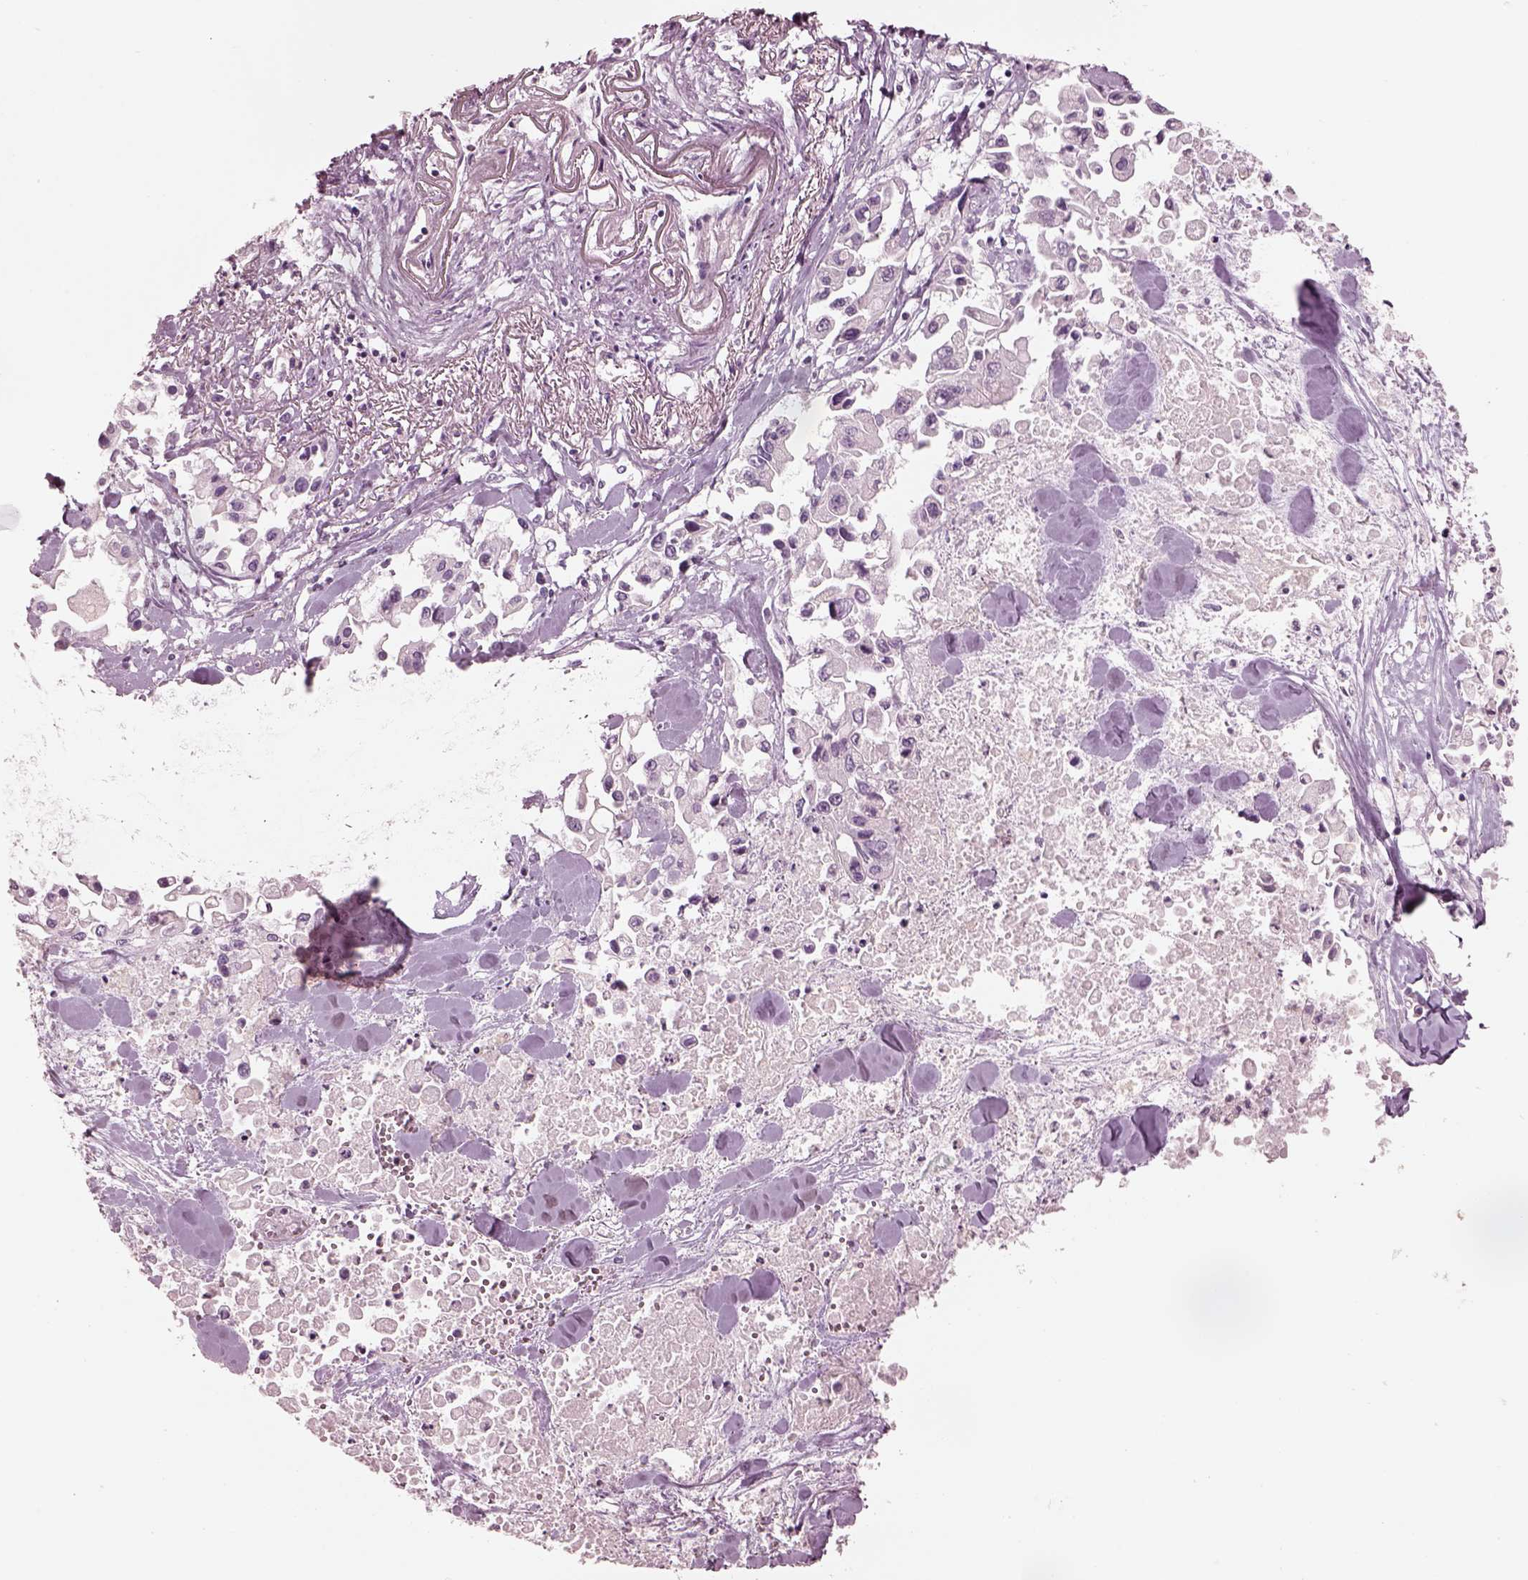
{"staining": {"intensity": "negative", "quantity": "none", "location": "none"}, "tissue": "pancreatic cancer", "cell_type": "Tumor cells", "image_type": "cancer", "snomed": [{"axis": "morphology", "description": "Adenocarcinoma, NOS"}, {"axis": "topography", "description": "Pancreas"}], "caption": "High magnification brightfield microscopy of pancreatic adenocarcinoma stained with DAB (brown) and counterstained with hematoxylin (blue): tumor cells show no significant staining.", "gene": "KRTAP24-1", "patient": {"sex": "female", "age": 83}}